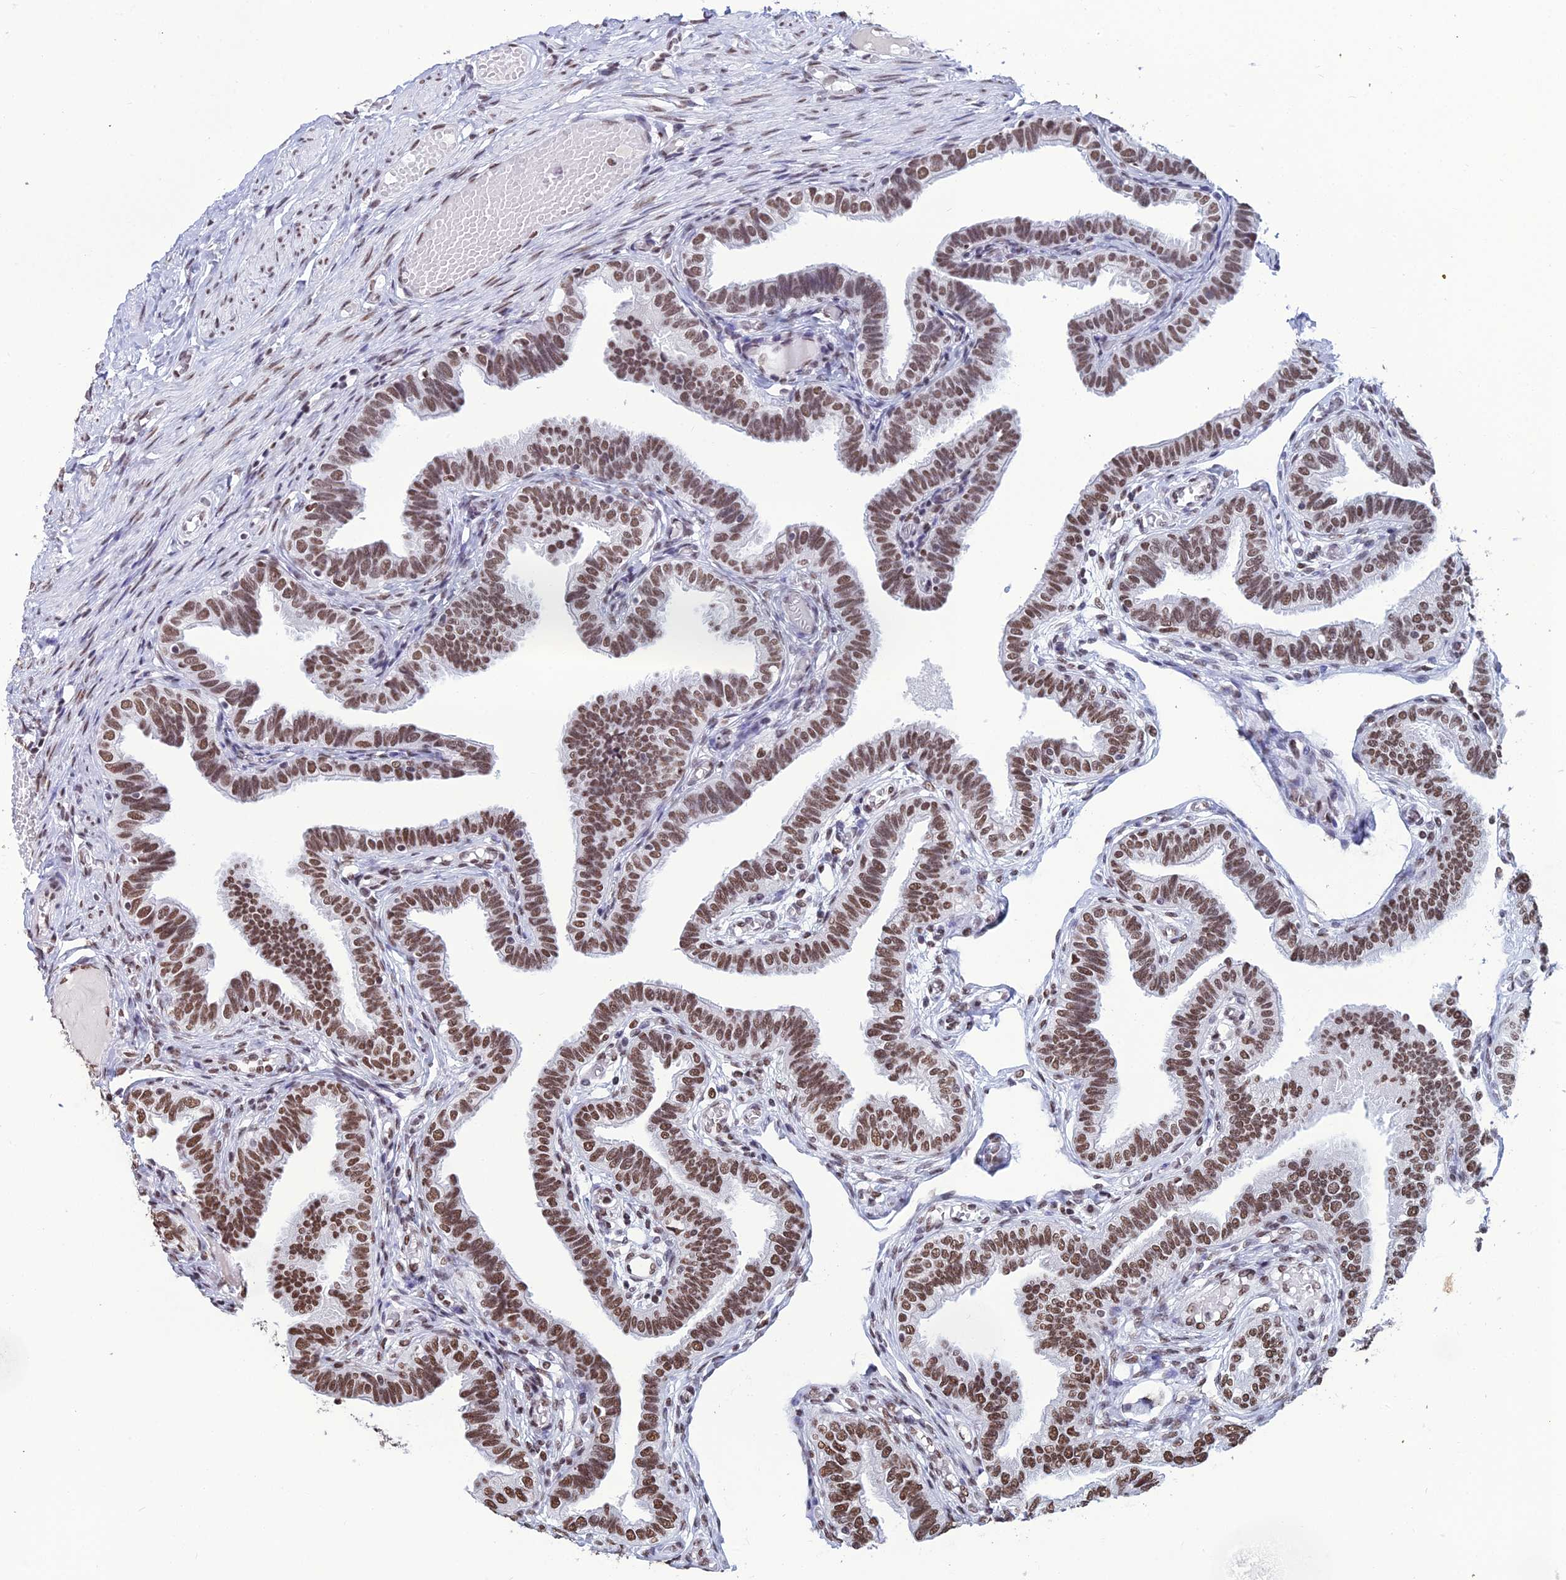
{"staining": {"intensity": "moderate", "quantity": ">75%", "location": "nuclear"}, "tissue": "fallopian tube", "cell_type": "Glandular cells", "image_type": "normal", "snomed": [{"axis": "morphology", "description": "Normal tissue, NOS"}, {"axis": "topography", "description": "Fallopian tube"}], "caption": "Protein analysis of benign fallopian tube reveals moderate nuclear expression in about >75% of glandular cells. Using DAB (3,3'-diaminobenzidine) (brown) and hematoxylin (blue) stains, captured at high magnification using brightfield microscopy.", "gene": "PRAMEF12", "patient": {"sex": "female", "age": 39}}